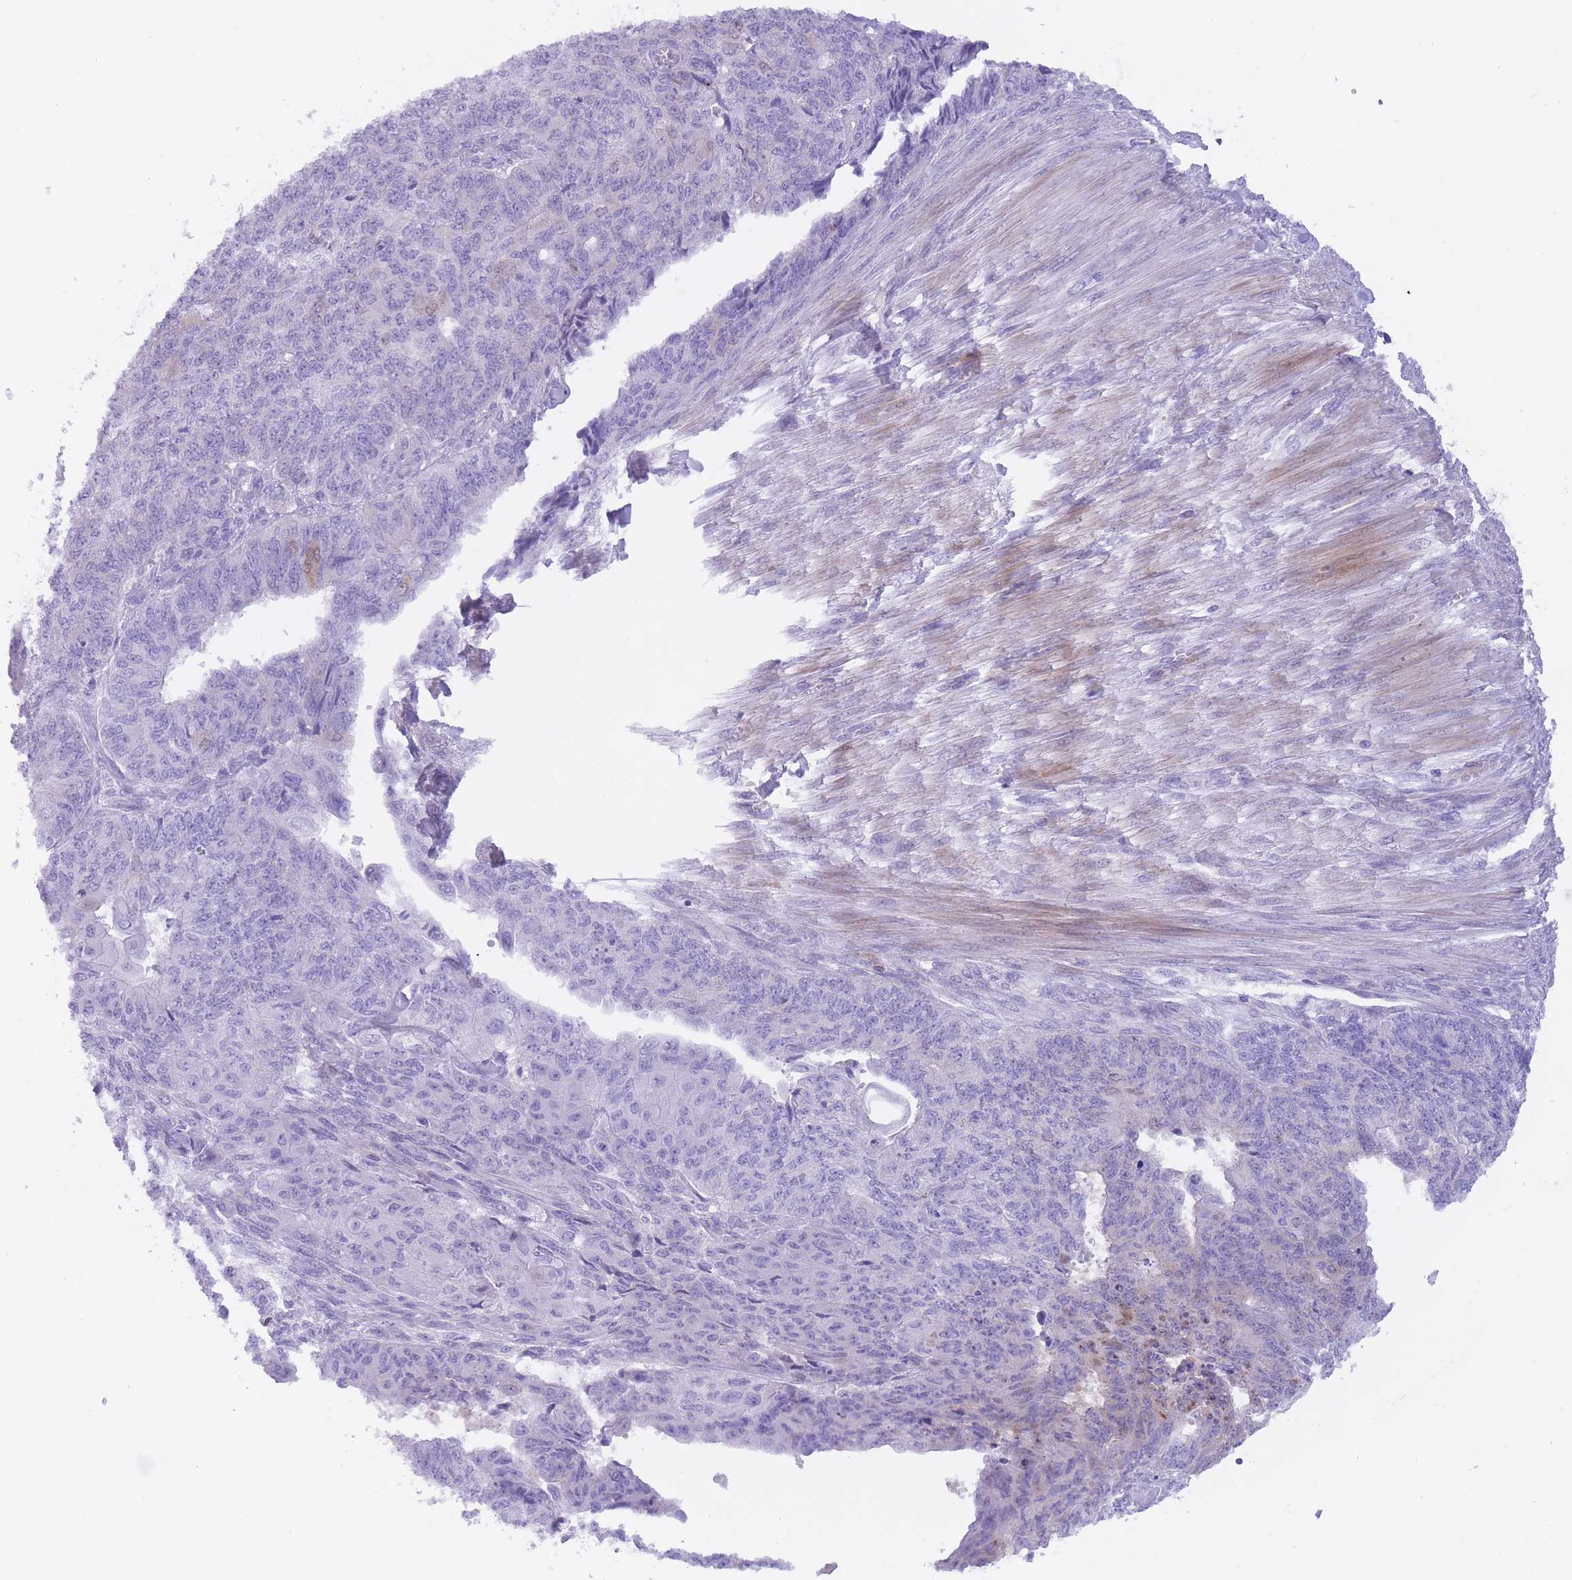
{"staining": {"intensity": "weak", "quantity": "<25%", "location": "cytoplasmic/membranous"}, "tissue": "endometrial cancer", "cell_type": "Tumor cells", "image_type": "cancer", "snomed": [{"axis": "morphology", "description": "Adenocarcinoma, NOS"}, {"axis": "topography", "description": "Endometrium"}], "caption": "Image shows no significant protein expression in tumor cells of endometrial adenocarcinoma. The staining is performed using DAB (3,3'-diaminobenzidine) brown chromogen with nuclei counter-stained in using hematoxylin.", "gene": "QTRT1", "patient": {"sex": "female", "age": 32}}